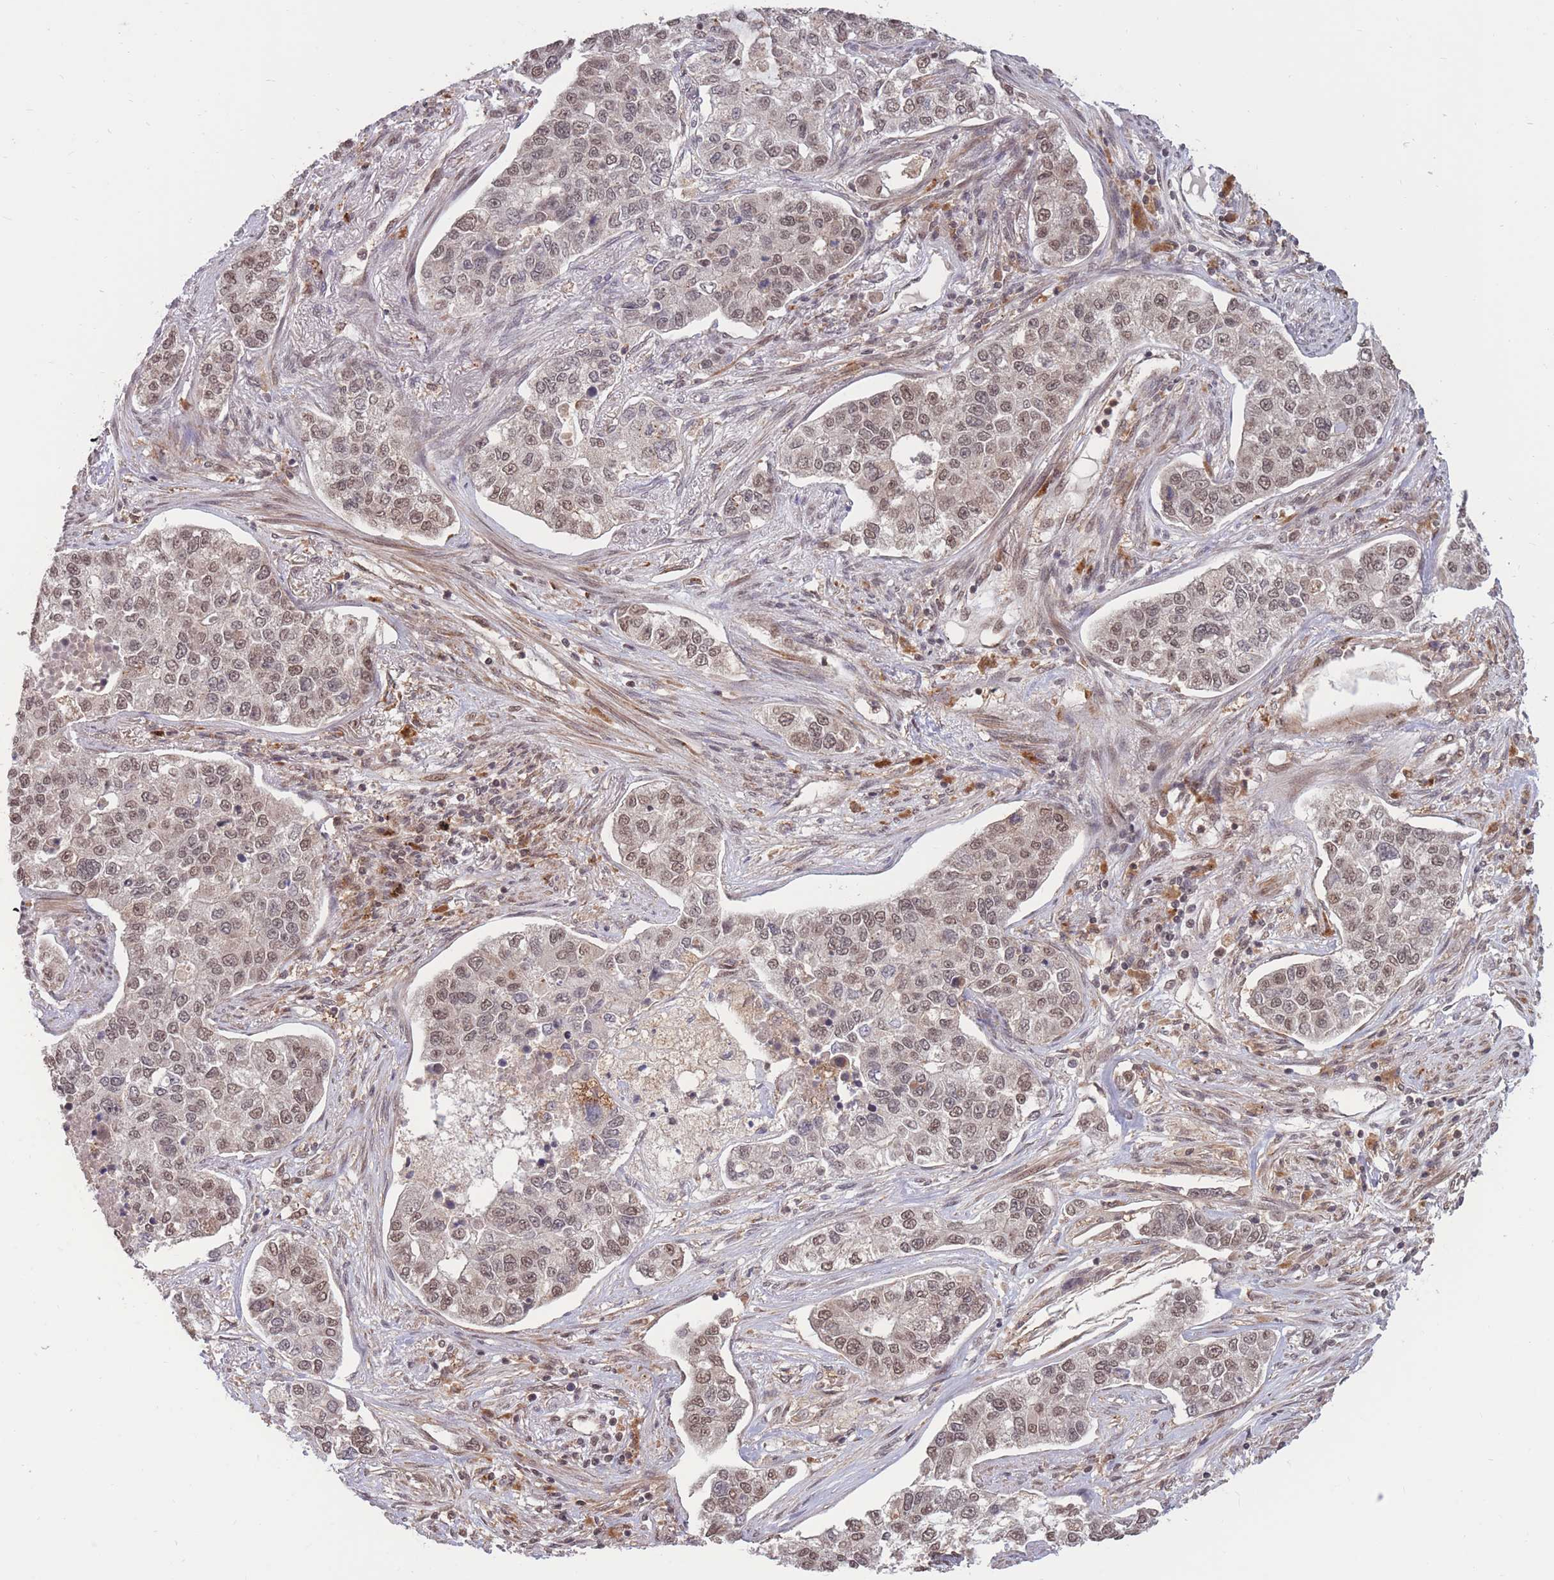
{"staining": {"intensity": "weak", "quantity": ">75%", "location": "nuclear"}, "tissue": "lung cancer", "cell_type": "Tumor cells", "image_type": "cancer", "snomed": [{"axis": "morphology", "description": "Adenocarcinoma, NOS"}, {"axis": "topography", "description": "Lung"}], "caption": "An immunohistochemistry photomicrograph of tumor tissue is shown. Protein staining in brown shows weak nuclear positivity in lung adenocarcinoma within tumor cells.", "gene": "SRA1", "patient": {"sex": "male", "age": 49}}